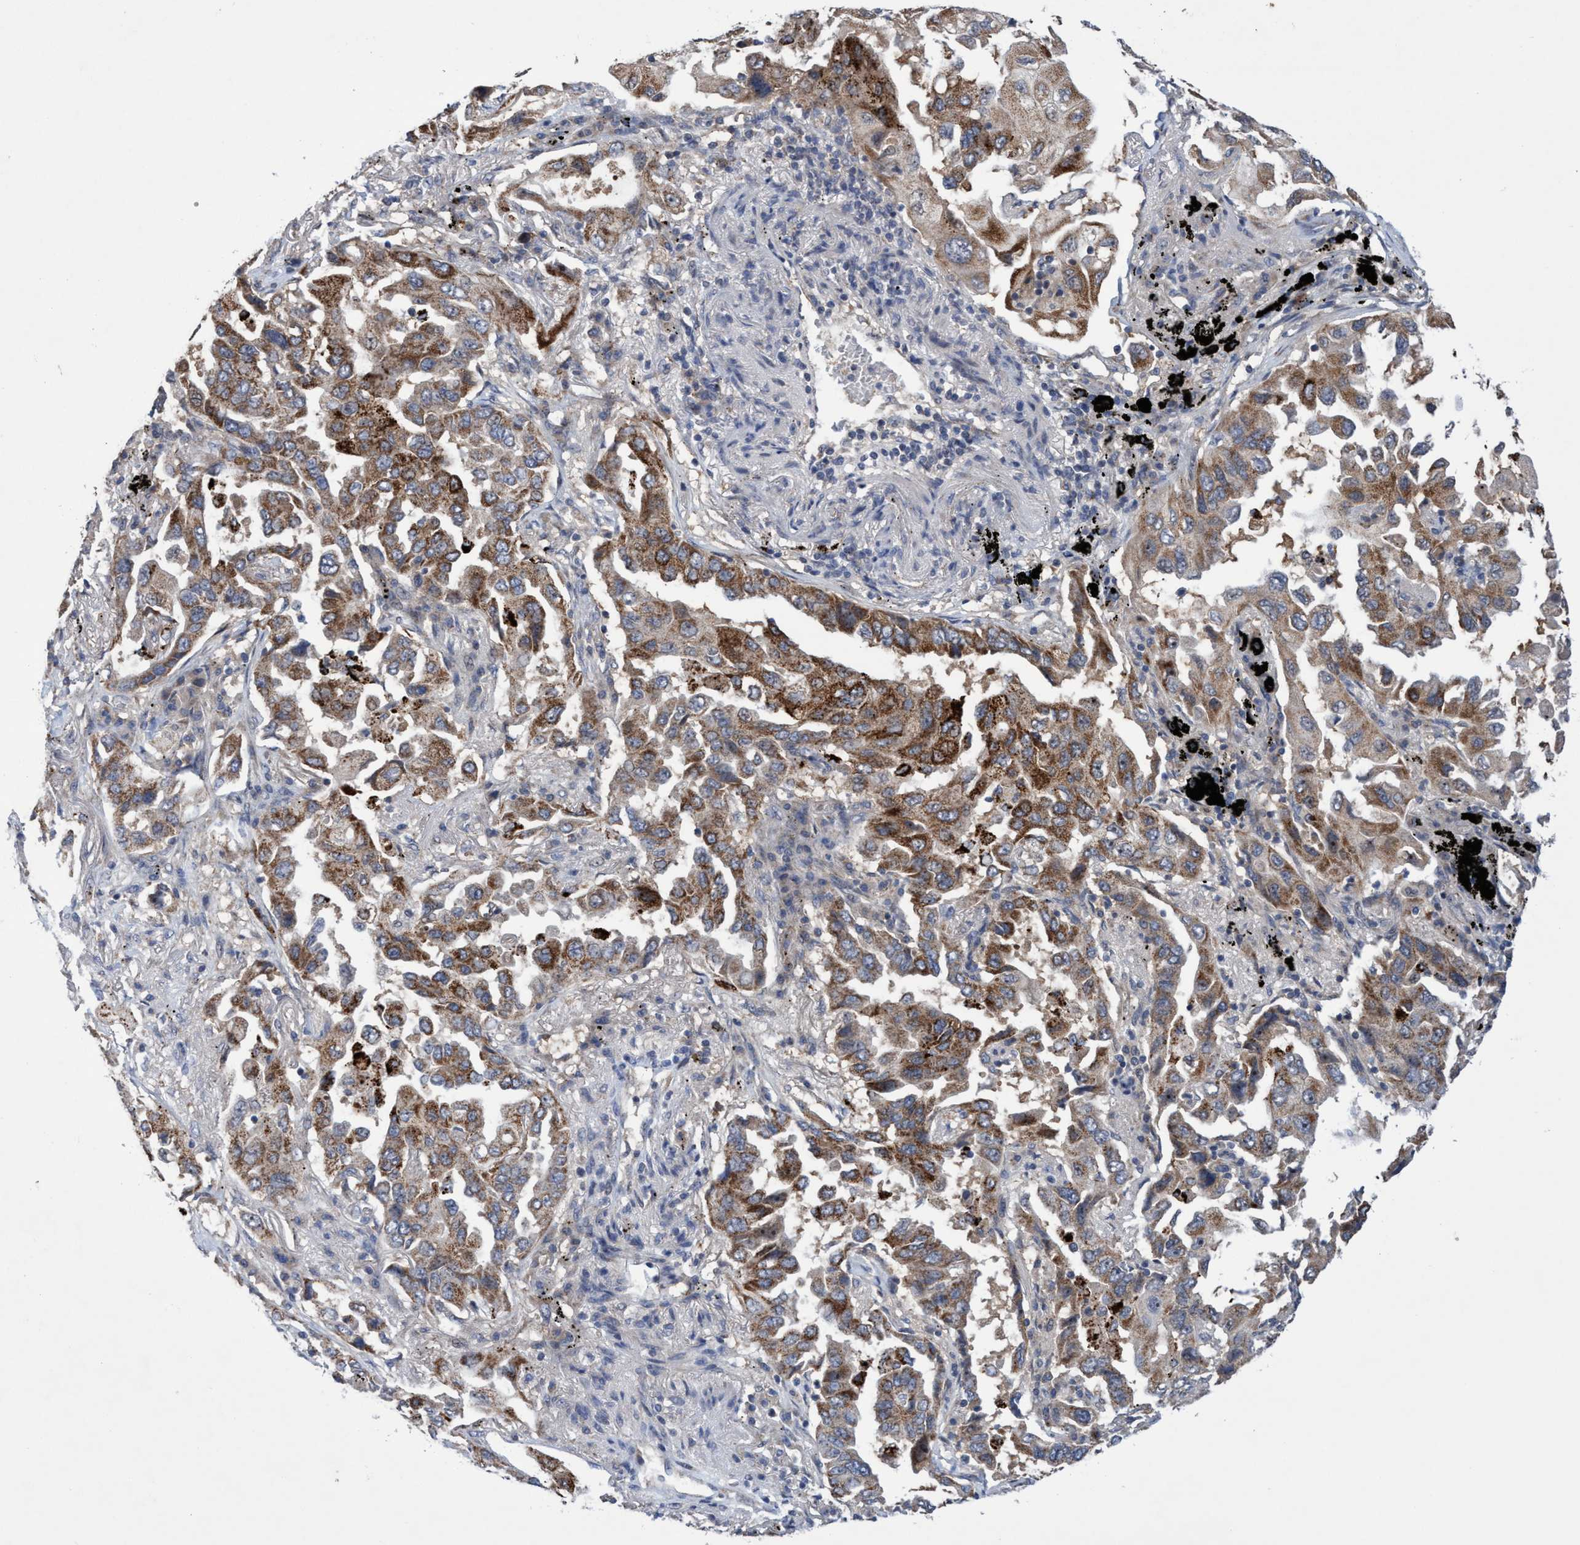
{"staining": {"intensity": "strong", "quantity": ">75%", "location": "cytoplasmic/membranous"}, "tissue": "lung cancer", "cell_type": "Tumor cells", "image_type": "cancer", "snomed": [{"axis": "morphology", "description": "Adenocarcinoma, NOS"}, {"axis": "topography", "description": "Lung"}], "caption": "Tumor cells exhibit strong cytoplasmic/membranous expression in about >75% of cells in lung cancer (adenocarcinoma). The protein is shown in brown color, while the nuclei are stained blue.", "gene": "P2RY14", "patient": {"sex": "female", "age": 65}}